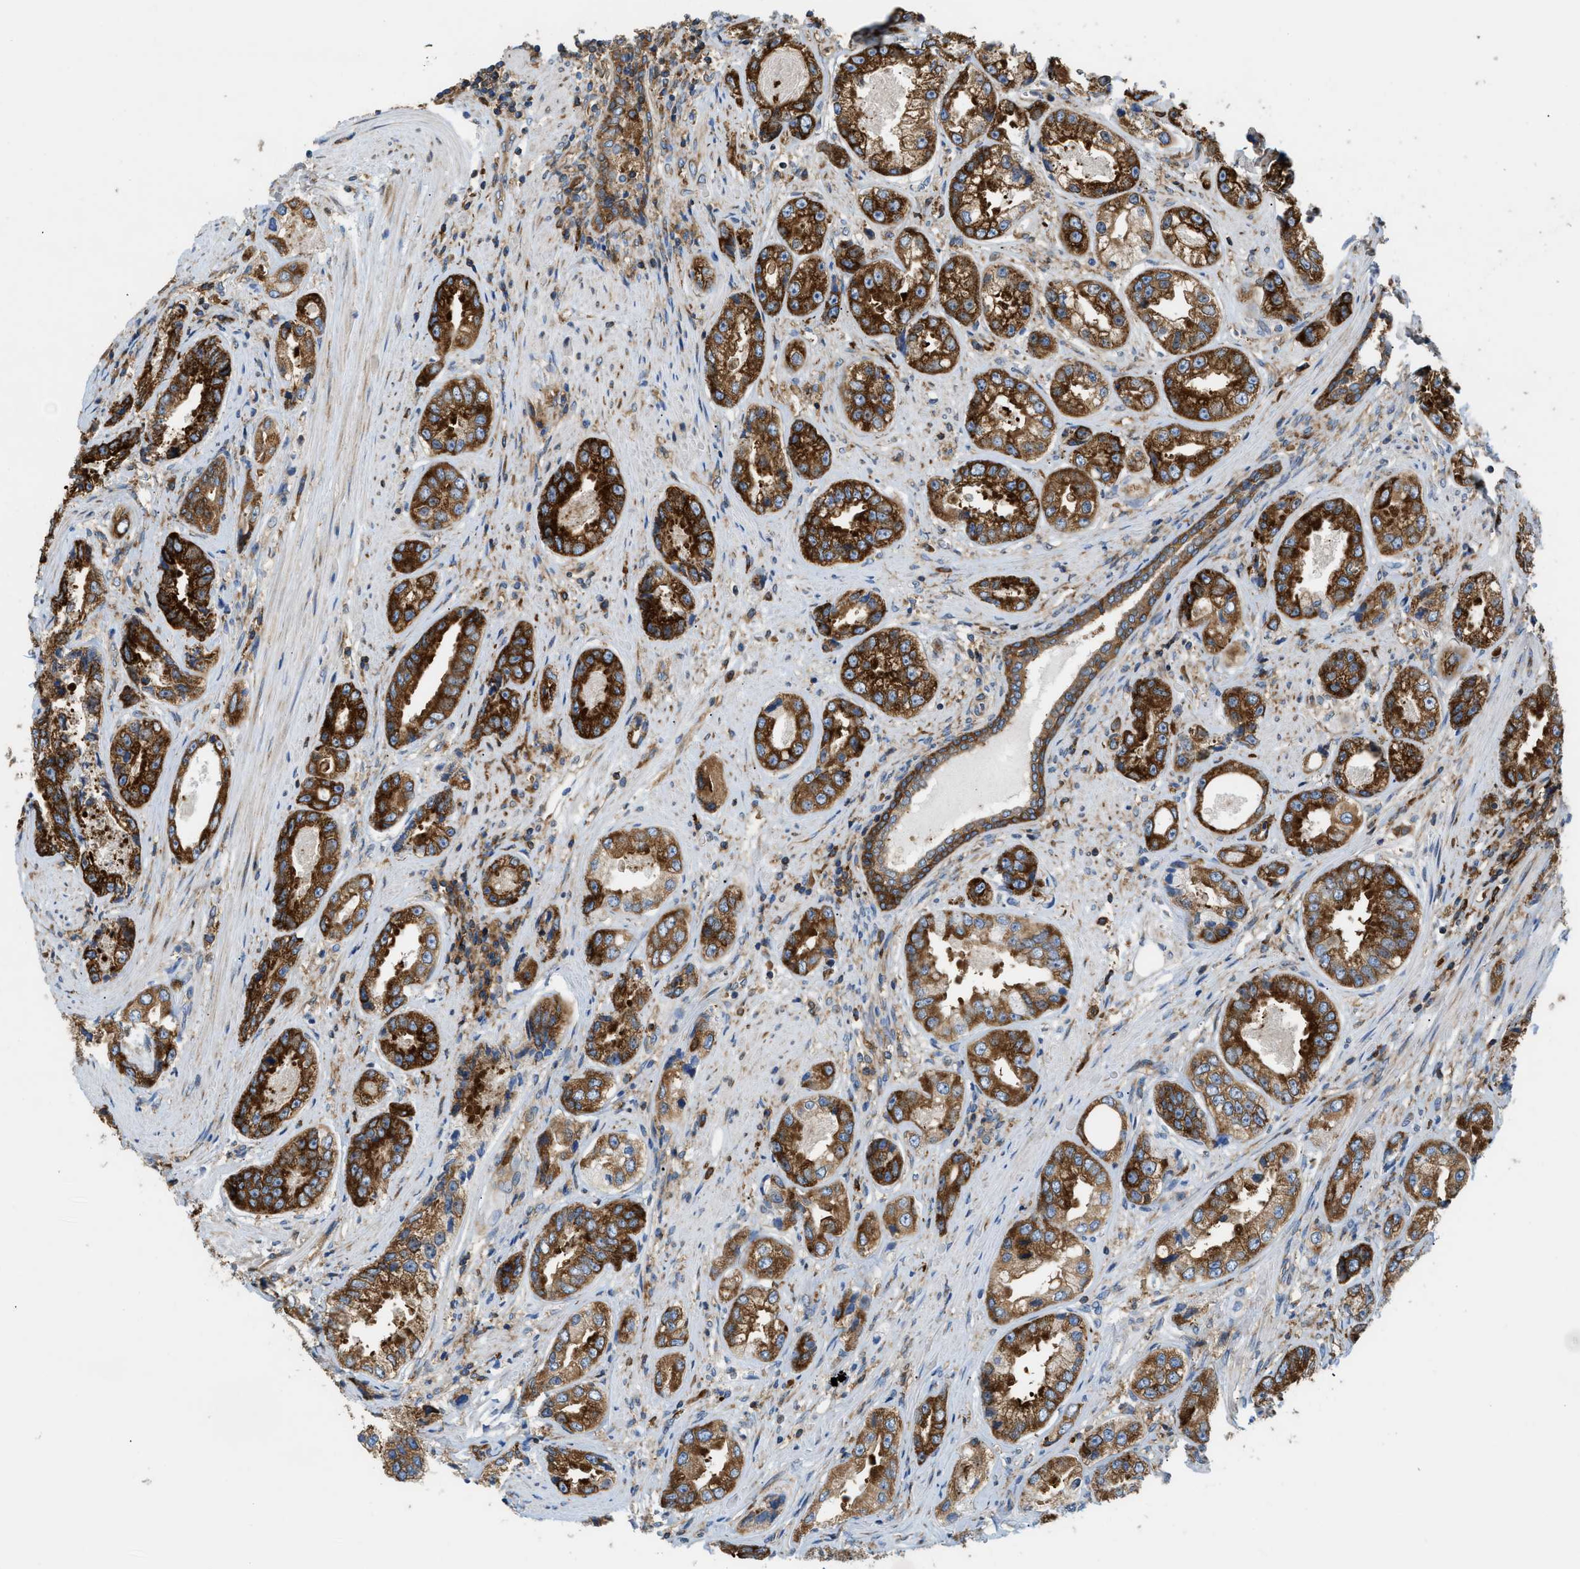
{"staining": {"intensity": "strong", "quantity": ">75%", "location": "cytoplasmic/membranous"}, "tissue": "prostate cancer", "cell_type": "Tumor cells", "image_type": "cancer", "snomed": [{"axis": "morphology", "description": "Adenocarcinoma, High grade"}, {"axis": "topography", "description": "Prostate"}], "caption": "This photomicrograph displays immunohistochemistry (IHC) staining of human prostate cancer, with high strong cytoplasmic/membranous expression in approximately >75% of tumor cells.", "gene": "GPAT4", "patient": {"sex": "male", "age": 61}}